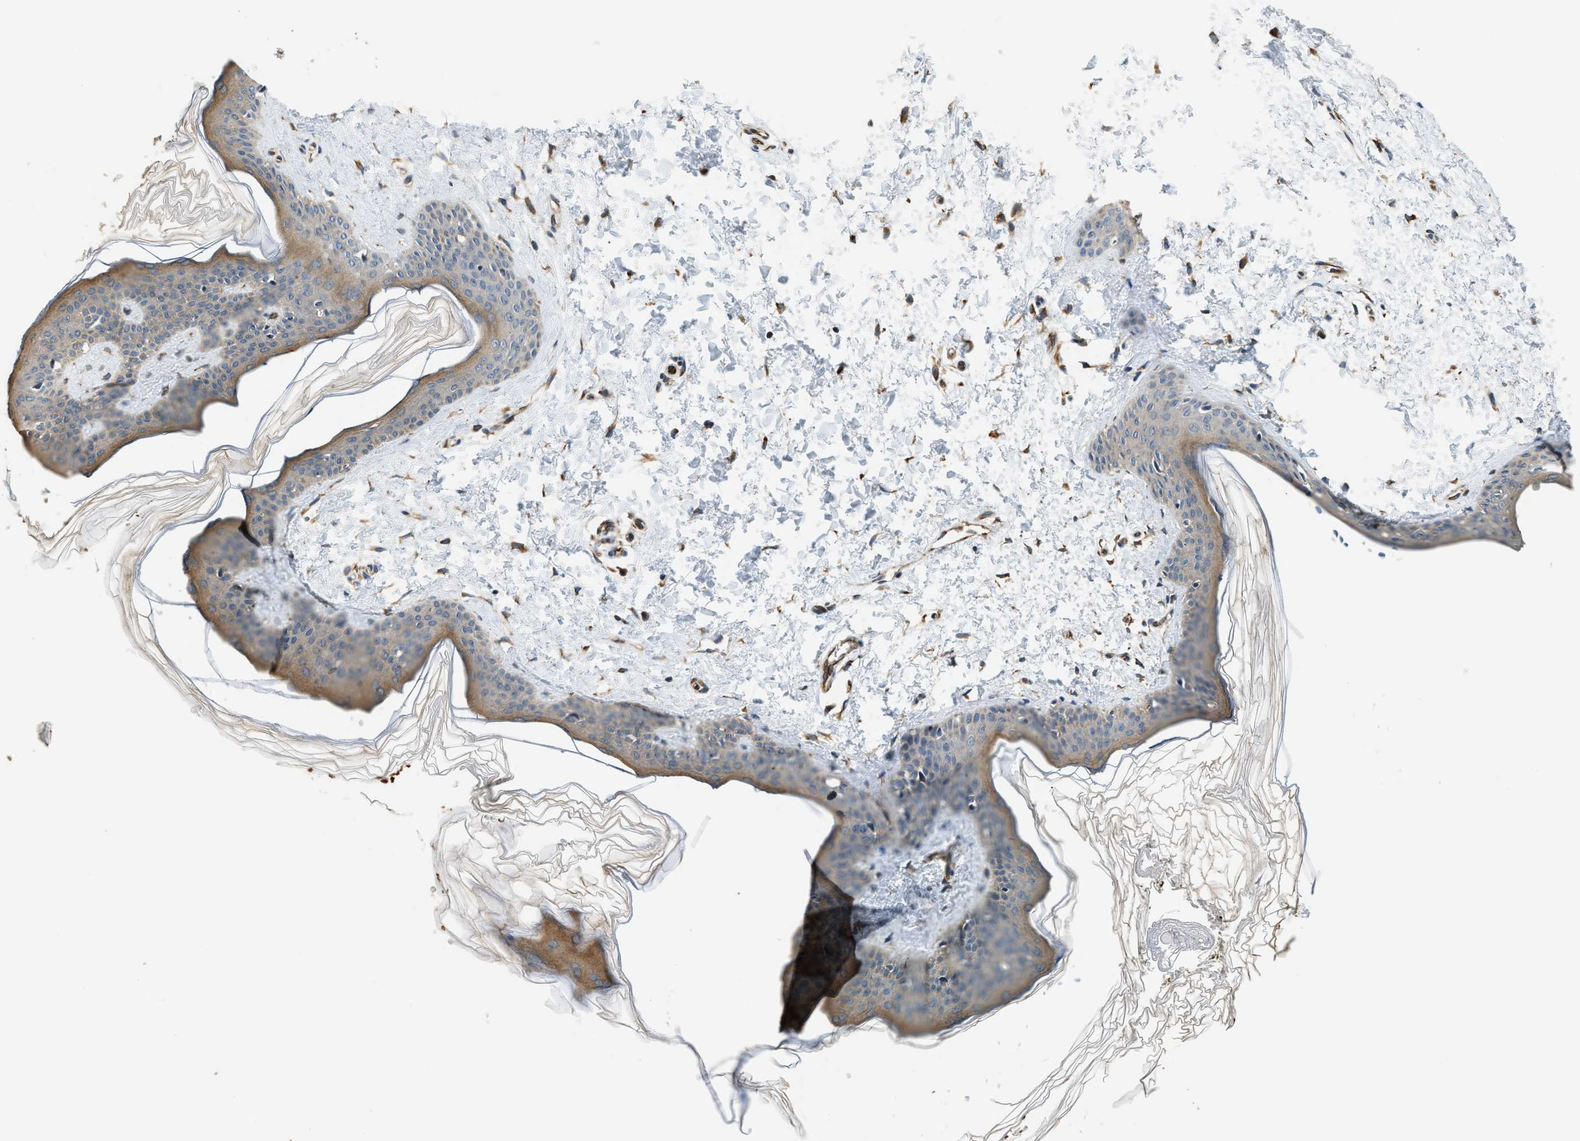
{"staining": {"intensity": "moderate", "quantity": ">75%", "location": "cytoplasmic/membranous"}, "tissue": "skin", "cell_type": "Fibroblasts", "image_type": "normal", "snomed": [{"axis": "morphology", "description": "Normal tissue, NOS"}, {"axis": "topography", "description": "Skin"}], "caption": "Protein staining by IHC reveals moderate cytoplasmic/membranous expression in about >75% of fibroblasts in benign skin. Using DAB (brown) and hematoxylin (blue) stains, captured at high magnification using brightfield microscopy.", "gene": "ALOX12", "patient": {"sex": "female", "age": 17}}